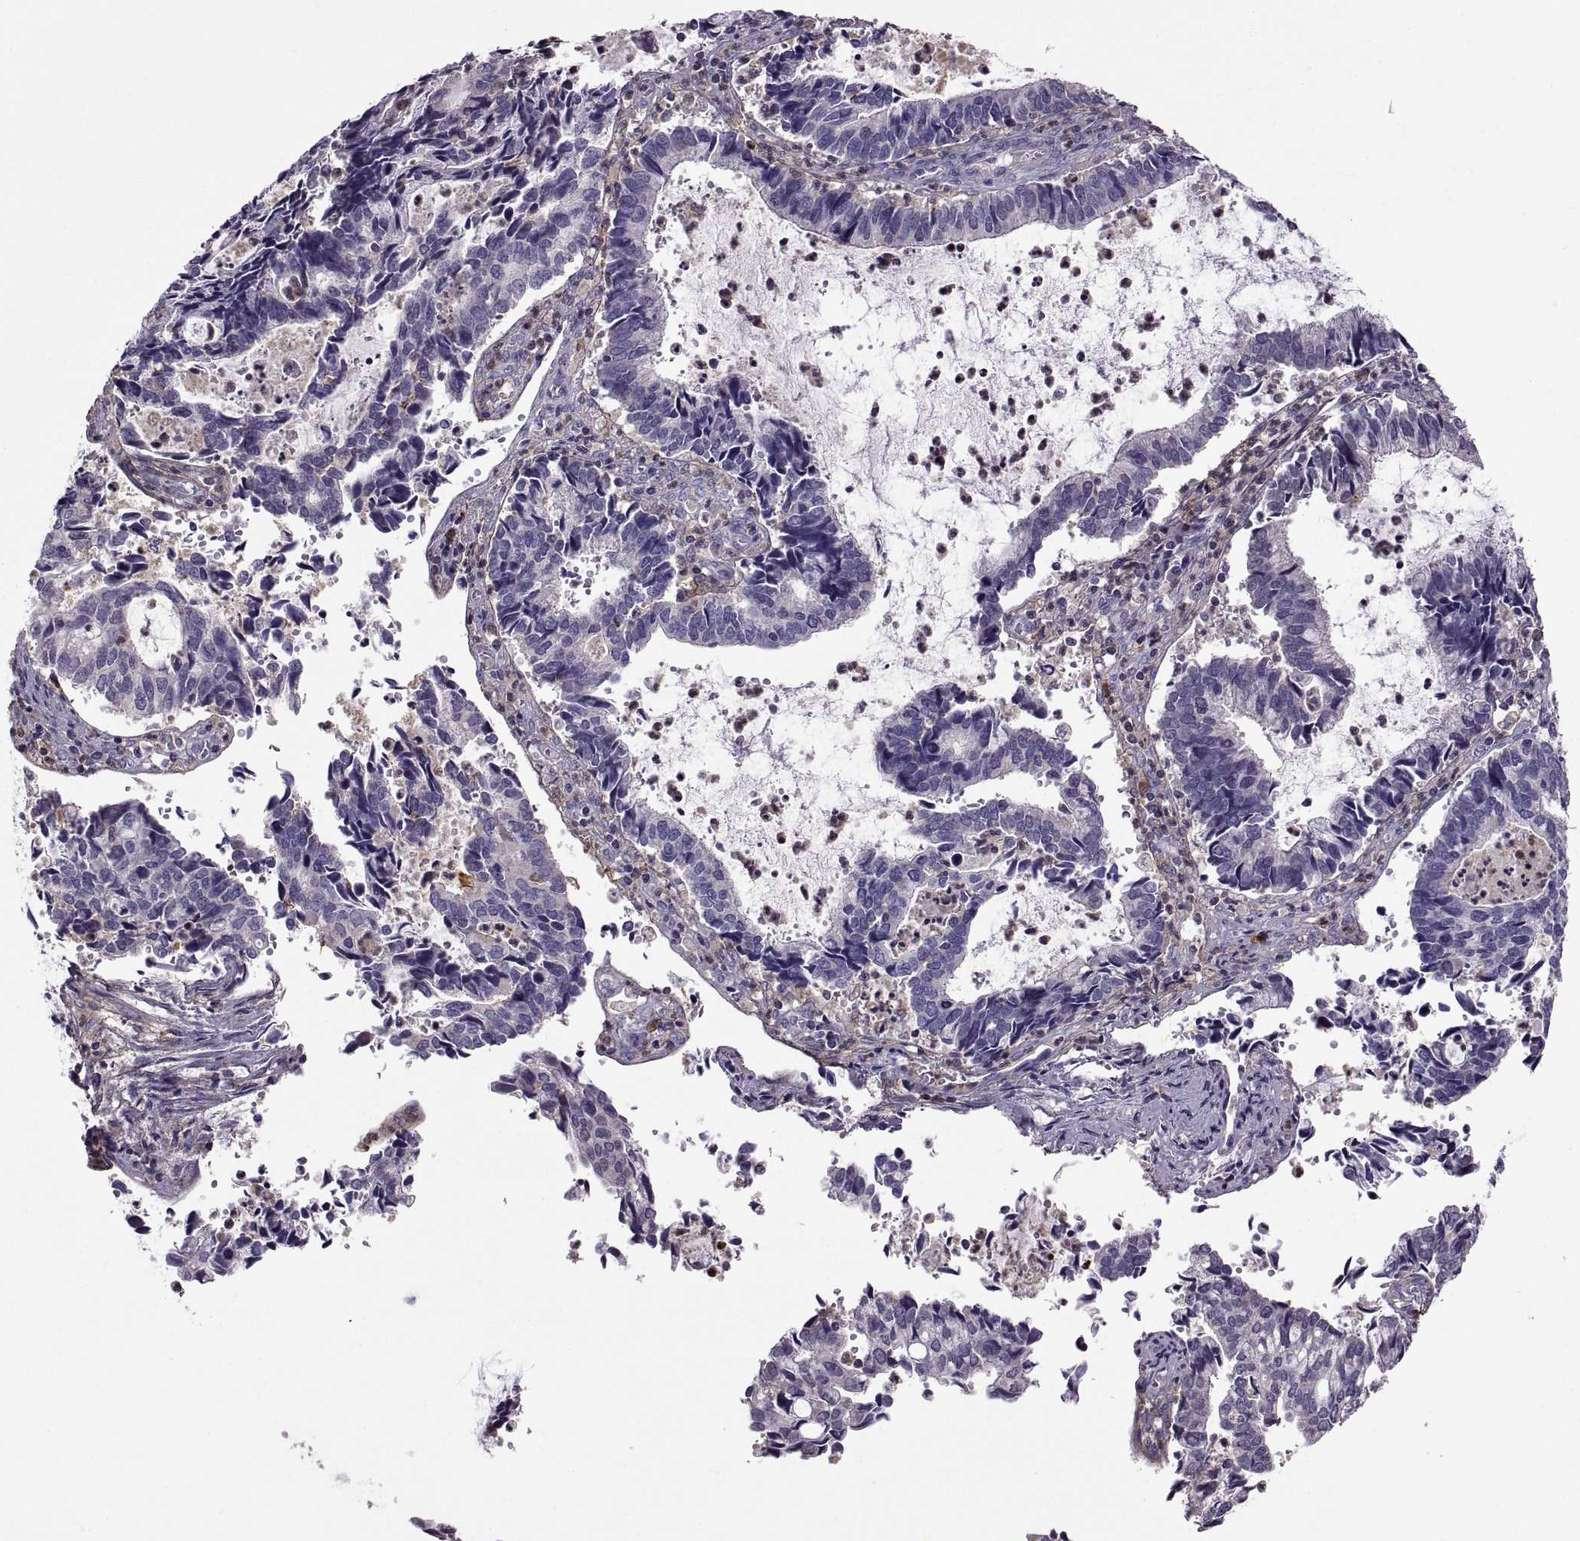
{"staining": {"intensity": "negative", "quantity": "none", "location": "none"}, "tissue": "cervical cancer", "cell_type": "Tumor cells", "image_type": "cancer", "snomed": [{"axis": "morphology", "description": "Adenocarcinoma, NOS"}, {"axis": "topography", "description": "Cervix"}], "caption": "IHC of human adenocarcinoma (cervical) shows no staining in tumor cells. (Stains: DAB (3,3'-diaminobenzidine) immunohistochemistry with hematoxylin counter stain, Microscopy: brightfield microscopy at high magnification).", "gene": "EMILIN2", "patient": {"sex": "female", "age": 42}}